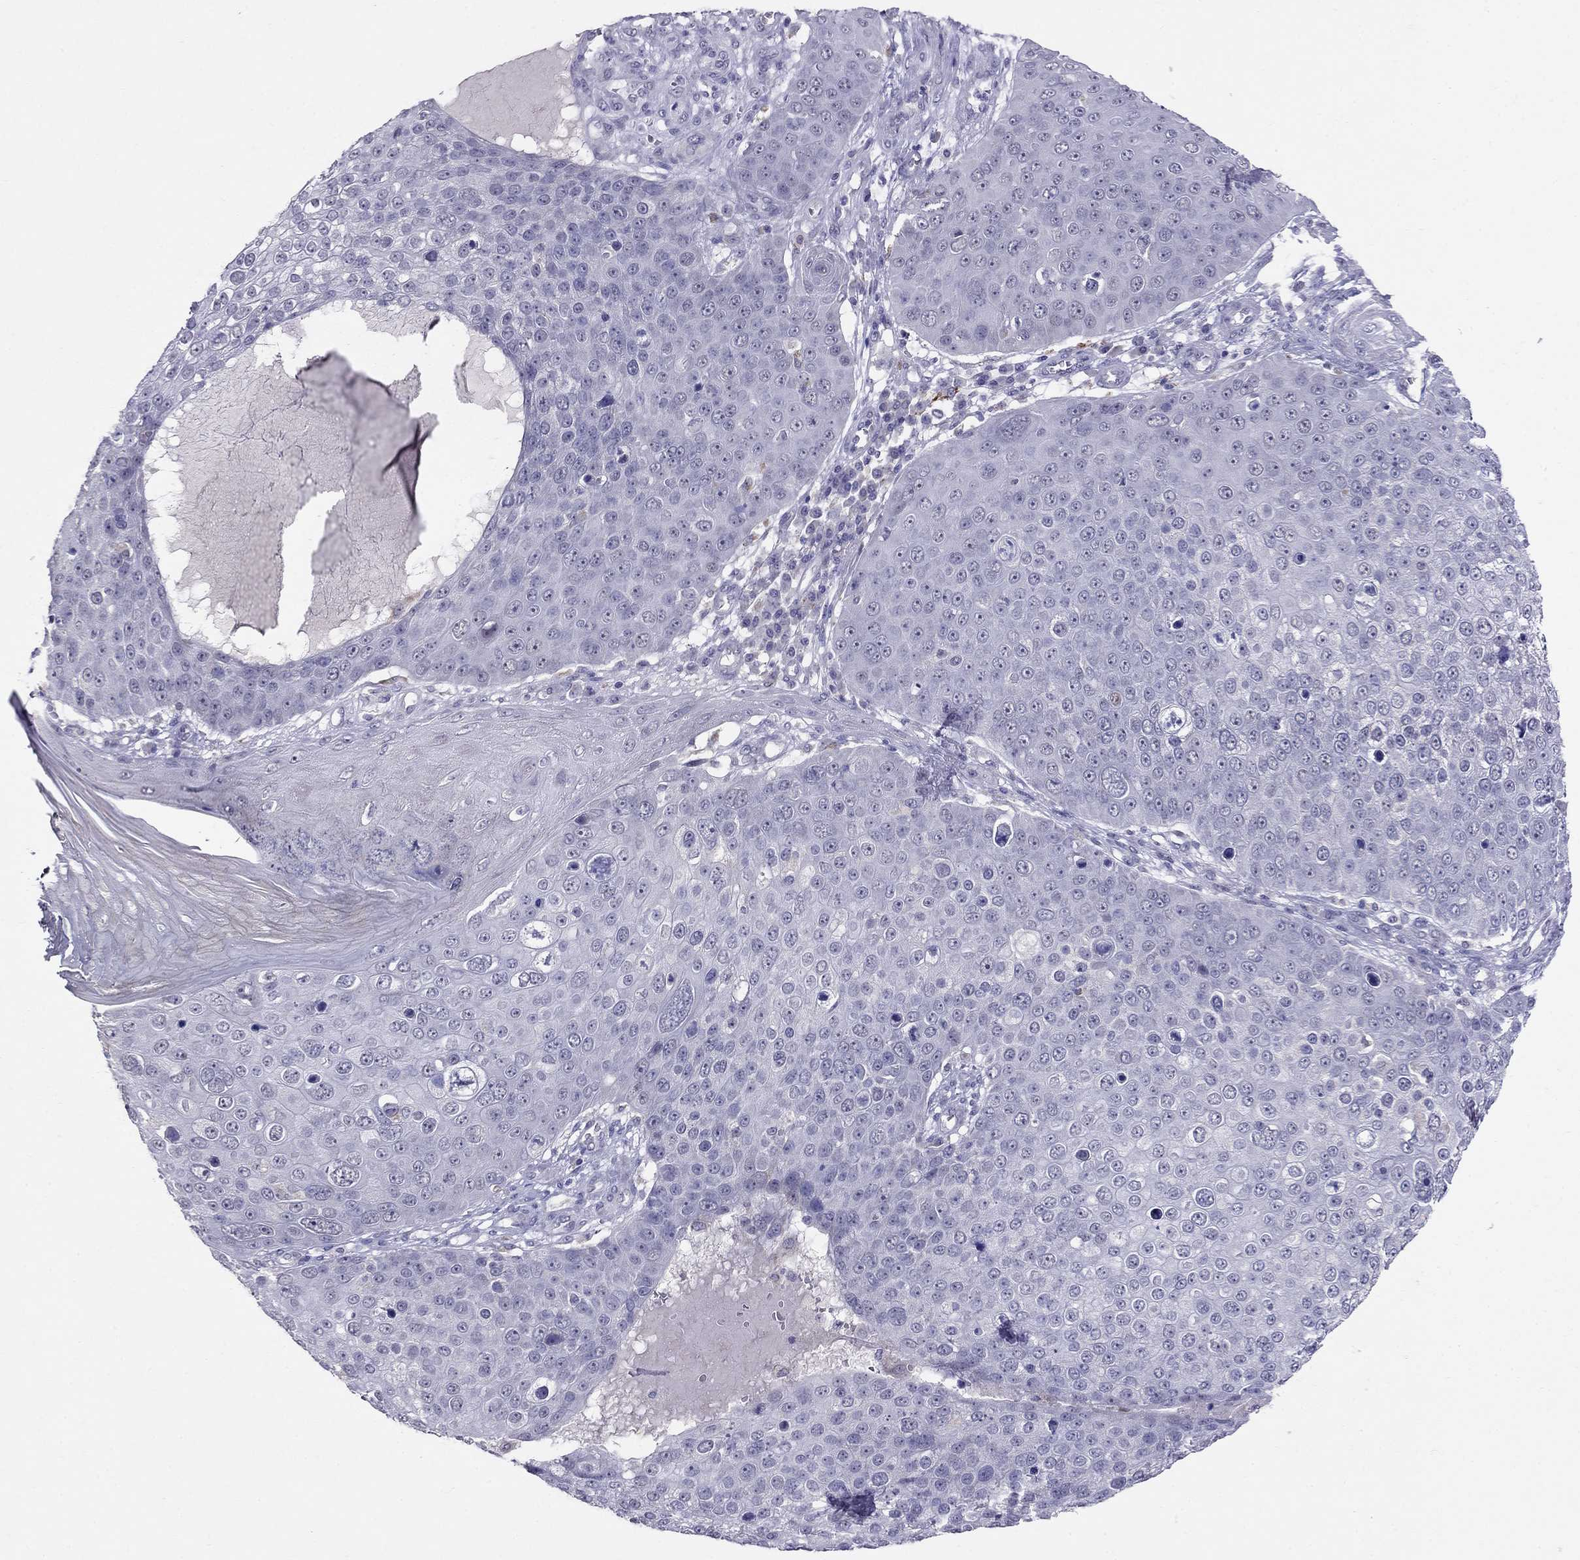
{"staining": {"intensity": "negative", "quantity": "none", "location": "none"}, "tissue": "skin cancer", "cell_type": "Tumor cells", "image_type": "cancer", "snomed": [{"axis": "morphology", "description": "Squamous cell carcinoma, NOS"}, {"axis": "topography", "description": "Skin"}], "caption": "Immunohistochemical staining of skin cancer (squamous cell carcinoma) displays no significant expression in tumor cells.", "gene": "MYO3B", "patient": {"sex": "male", "age": 71}}